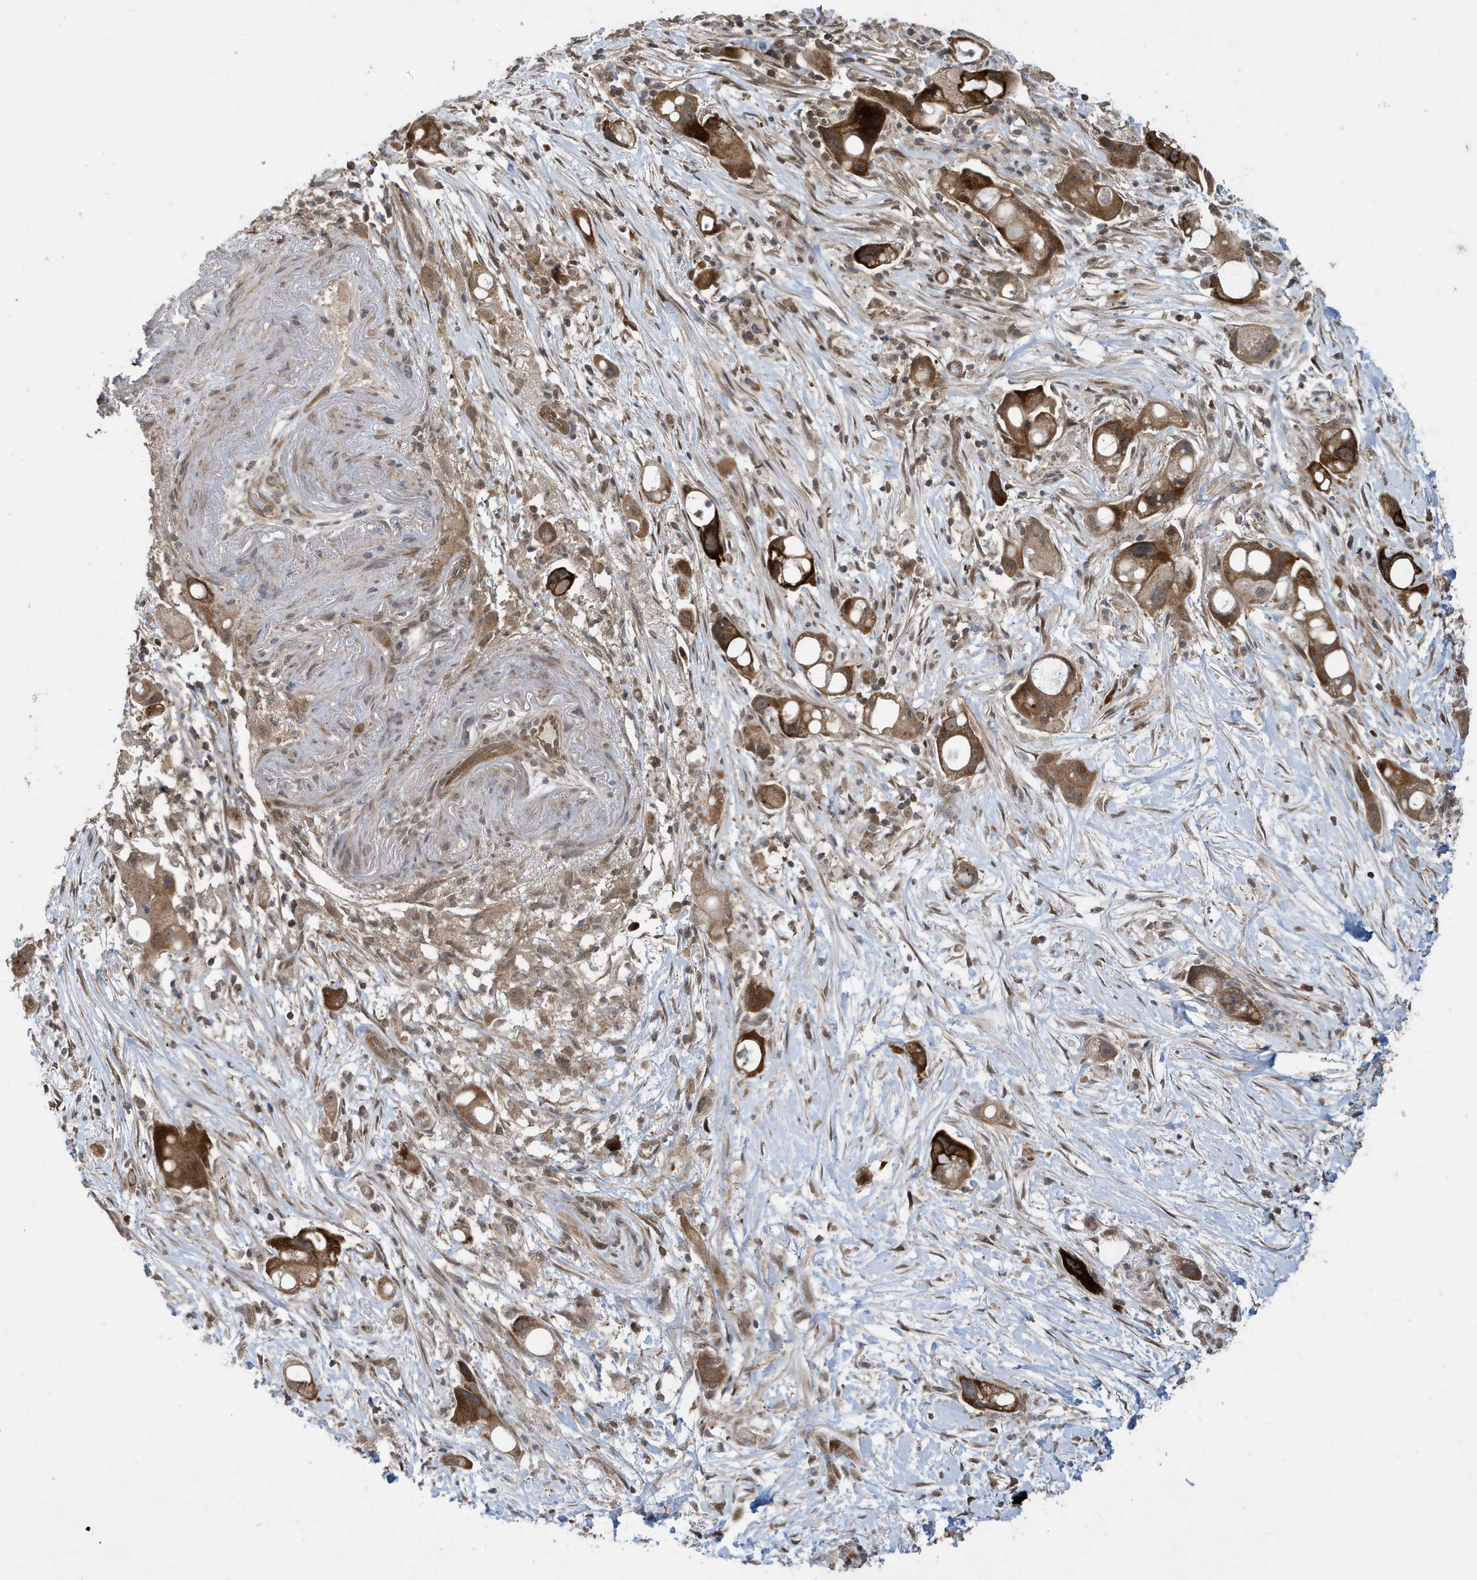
{"staining": {"intensity": "strong", "quantity": ">75%", "location": "cytoplasmic/membranous,nuclear"}, "tissue": "pancreatic cancer", "cell_type": "Tumor cells", "image_type": "cancer", "snomed": [{"axis": "morphology", "description": "Normal tissue, NOS"}, {"axis": "morphology", "description": "Adenocarcinoma, NOS"}, {"axis": "topography", "description": "Pancreas"}], "caption": "Pancreatic cancer (adenocarcinoma) was stained to show a protein in brown. There is high levels of strong cytoplasmic/membranous and nuclear staining in approximately >75% of tumor cells.", "gene": "UBQLN1", "patient": {"sex": "female", "age": 68}}